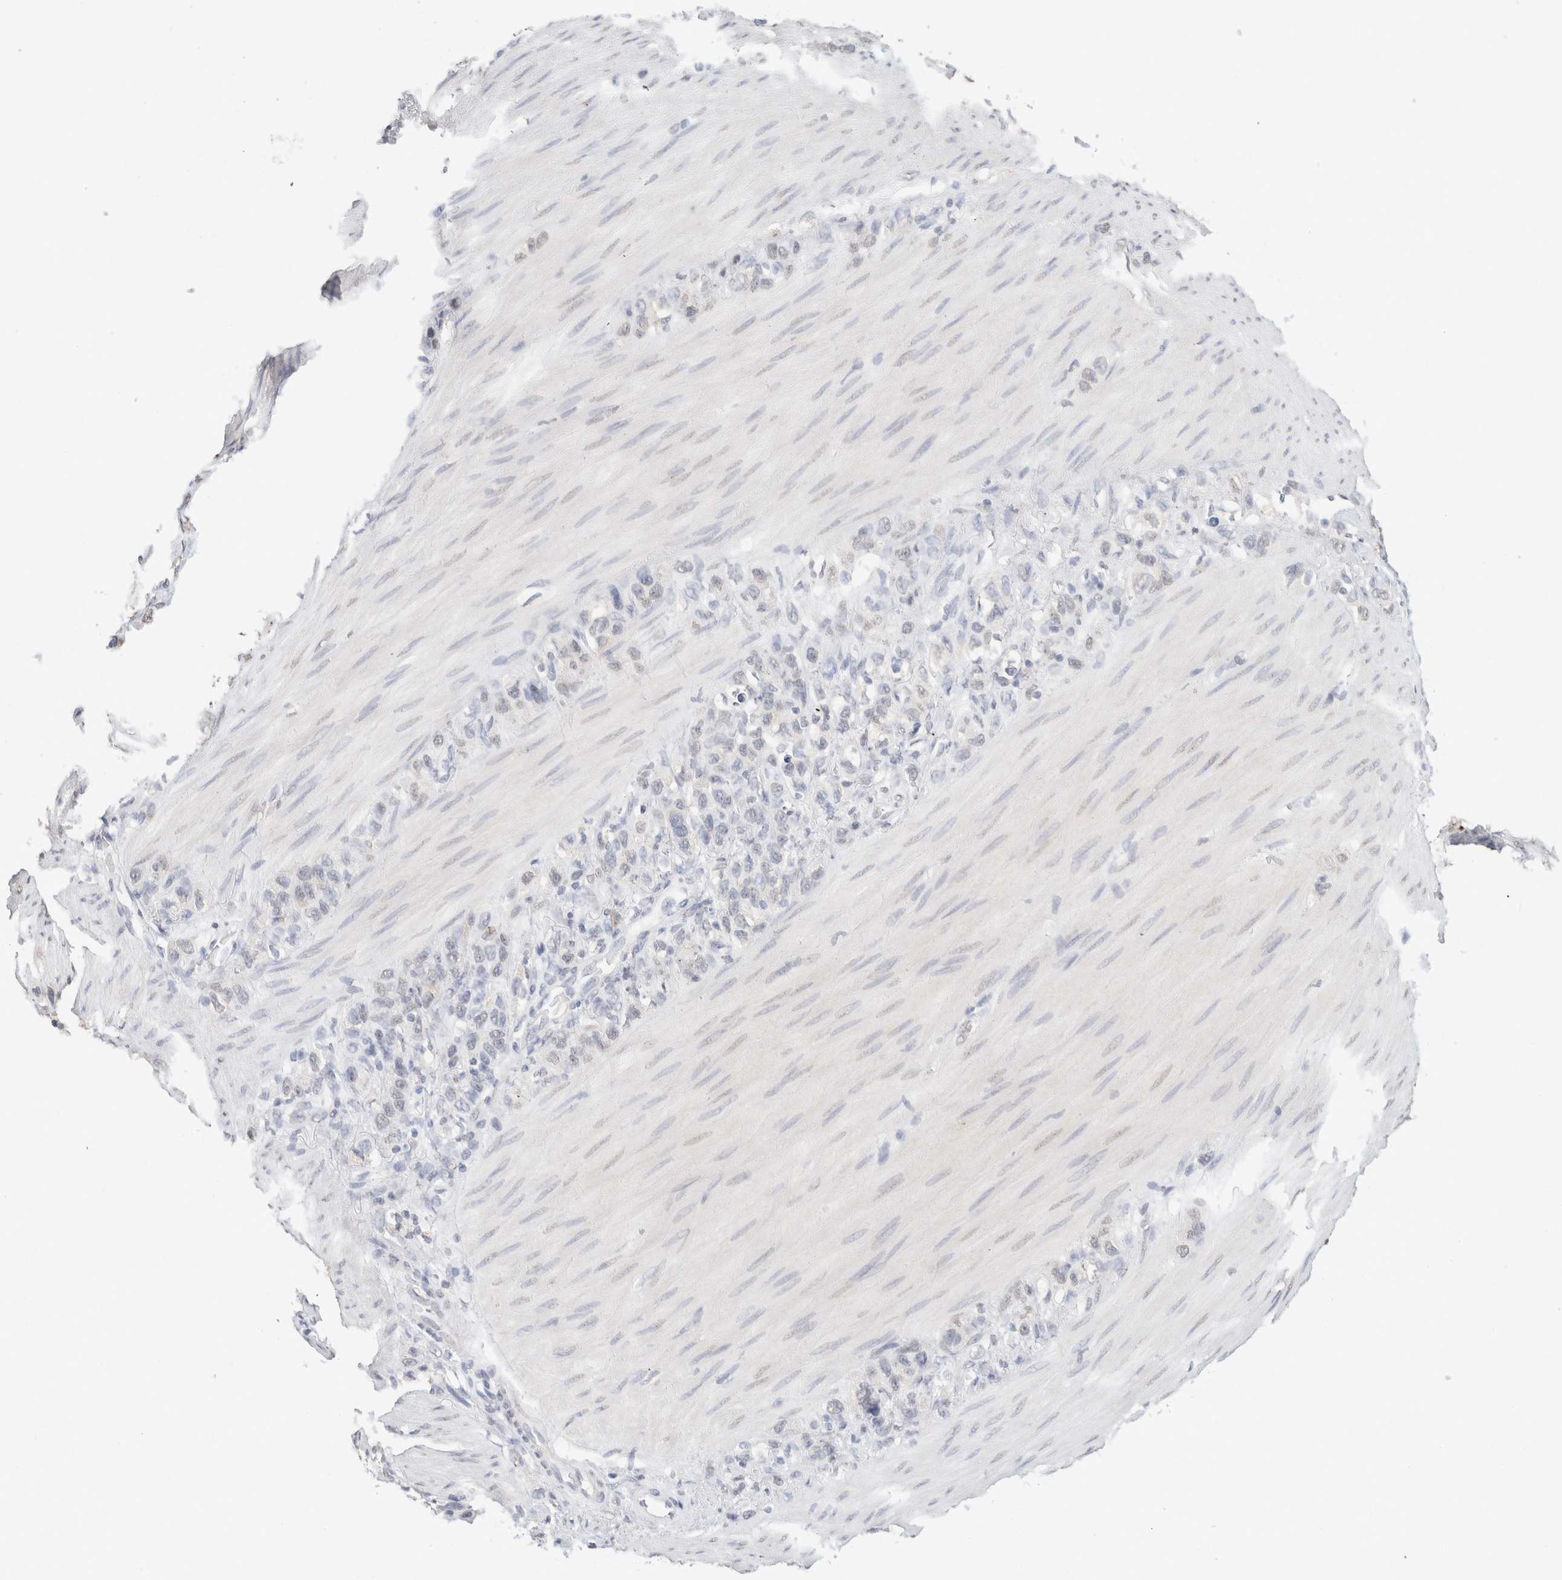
{"staining": {"intensity": "negative", "quantity": "none", "location": "none"}, "tissue": "stomach cancer", "cell_type": "Tumor cells", "image_type": "cancer", "snomed": [{"axis": "morphology", "description": "Adenocarcinoma, NOS"}, {"axis": "morphology", "description": "Adenocarcinoma, High grade"}, {"axis": "topography", "description": "Stomach, upper"}, {"axis": "topography", "description": "Stomach, lower"}], "caption": "A micrograph of stomach cancer stained for a protein displays no brown staining in tumor cells.", "gene": "CD80", "patient": {"sex": "female", "age": 65}}